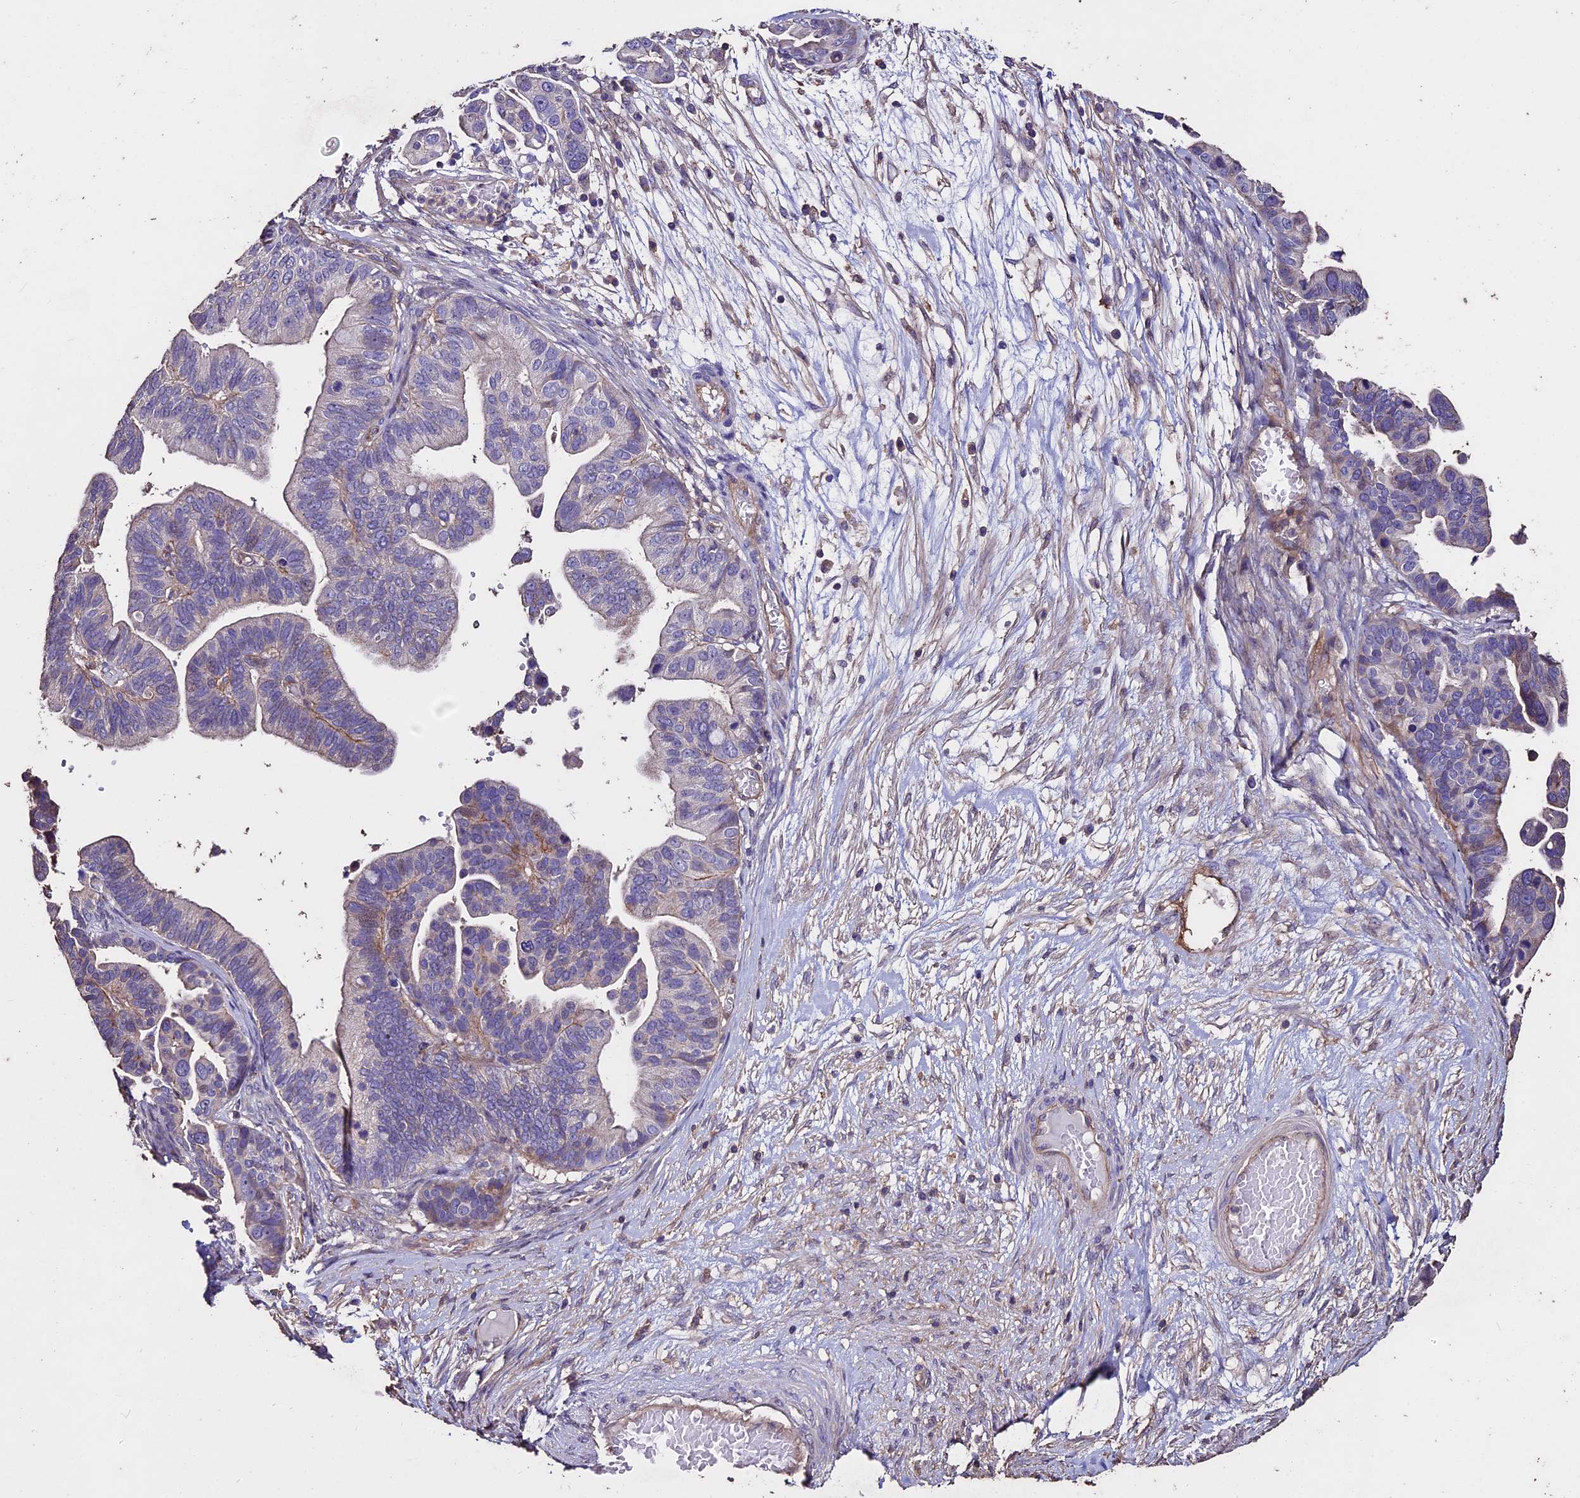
{"staining": {"intensity": "weak", "quantity": "<25%", "location": "cytoplasmic/membranous"}, "tissue": "ovarian cancer", "cell_type": "Tumor cells", "image_type": "cancer", "snomed": [{"axis": "morphology", "description": "Cystadenocarcinoma, serous, NOS"}, {"axis": "topography", "description": "Ovary"}], "caption": "Tumor cells show no significant positivity in ovarian cancer.", "gene": "USB1", "patient": {"sex": "female", "age": 56}}